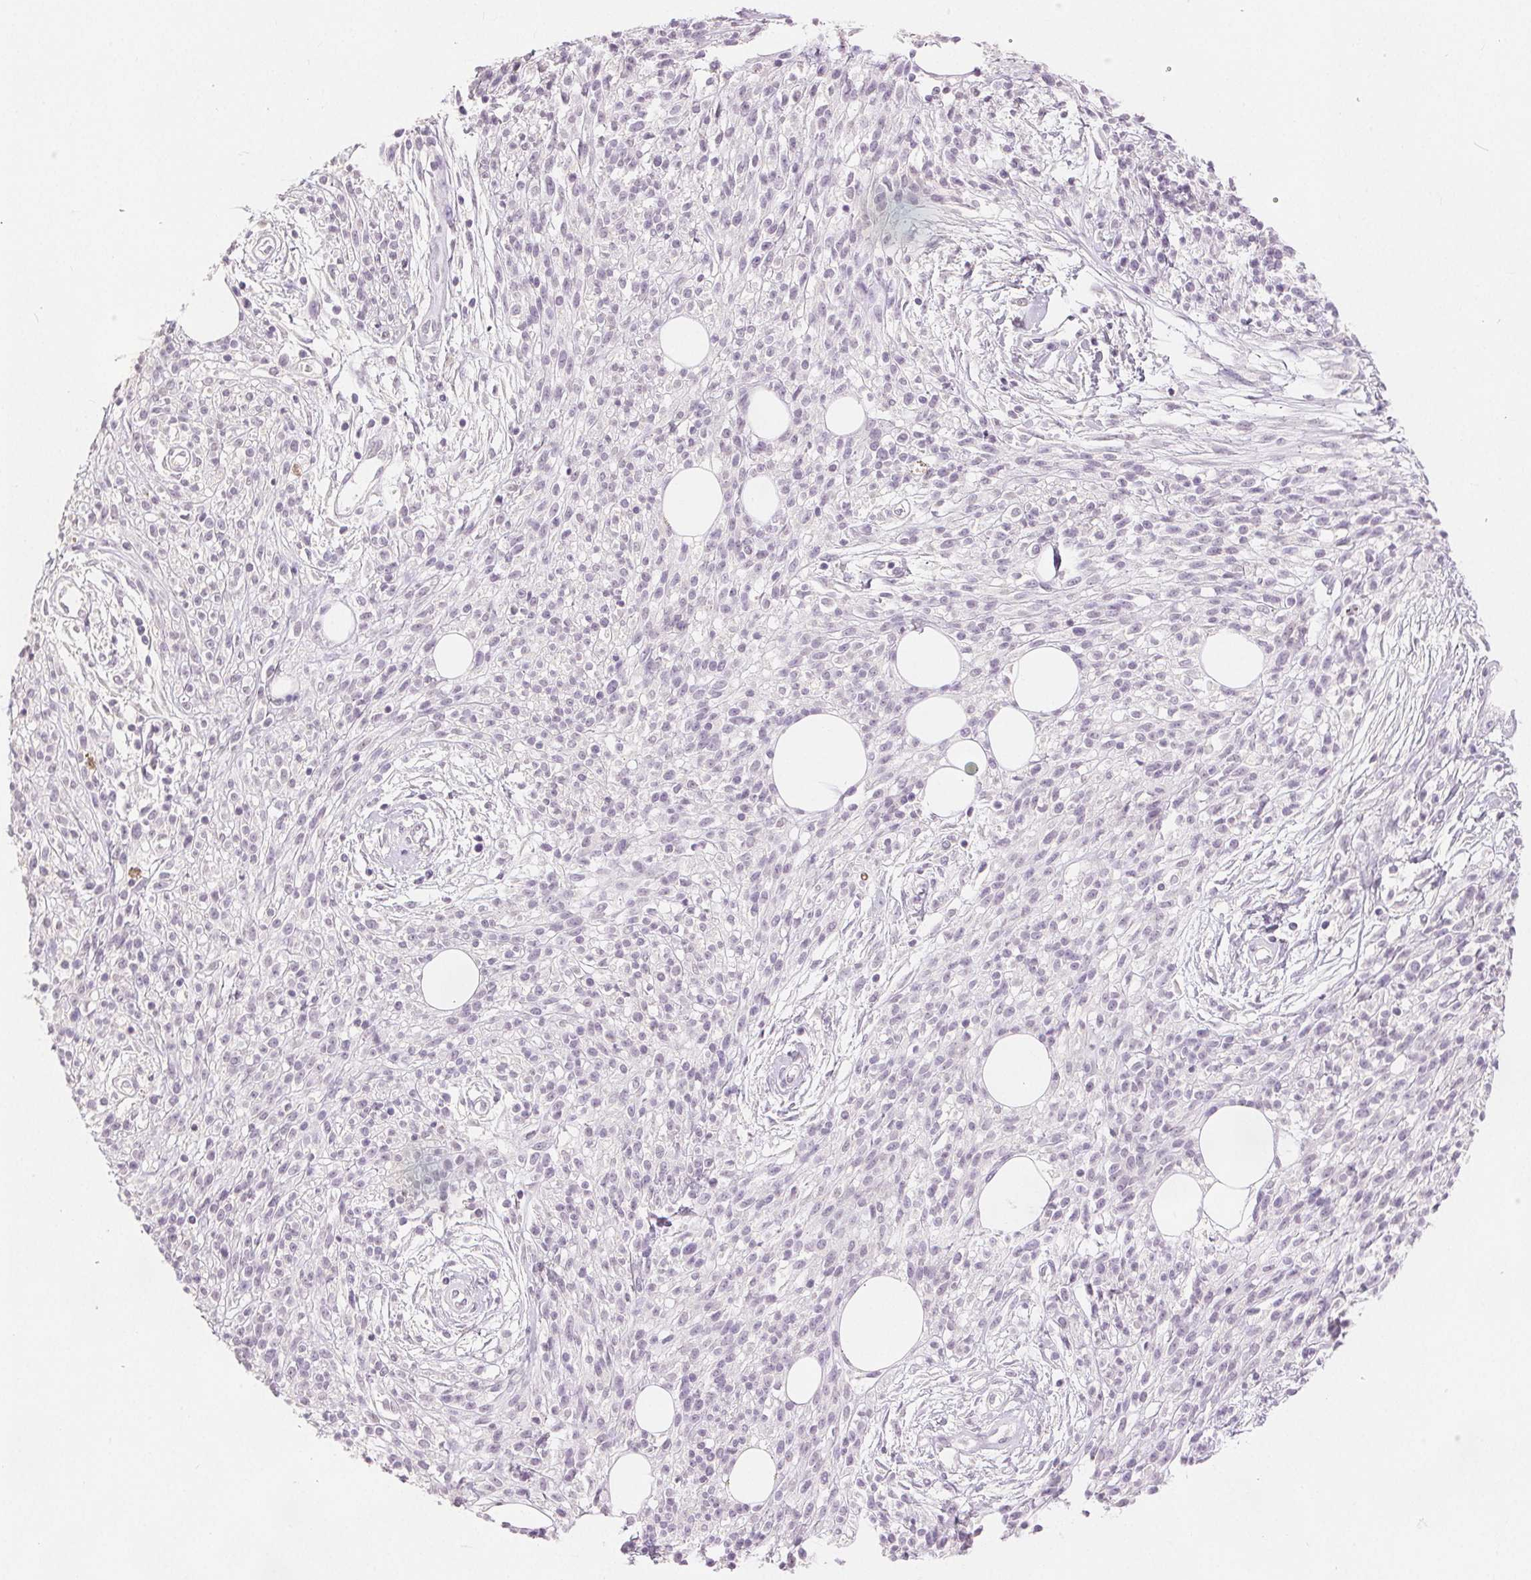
{"staining": {"intensity": "negative", "quantity": "none", "location": "none"}, "tissue": "melanoma", "cell_type": "Tumor cells", "image_type": "cancer", "snomed": [{"axis": "morphology", "description": "Malignant melanoma, NOS"}, {"axis": "topography", "description": "Skin"}, {"axis": "topography", "description": "Skin of trunk"}], "caption": "A histopathology image of human malignant melanoma is negative for staining in tumor cells.", "gene": "CA12", "patient": {"sex": "male", "age": 74}}